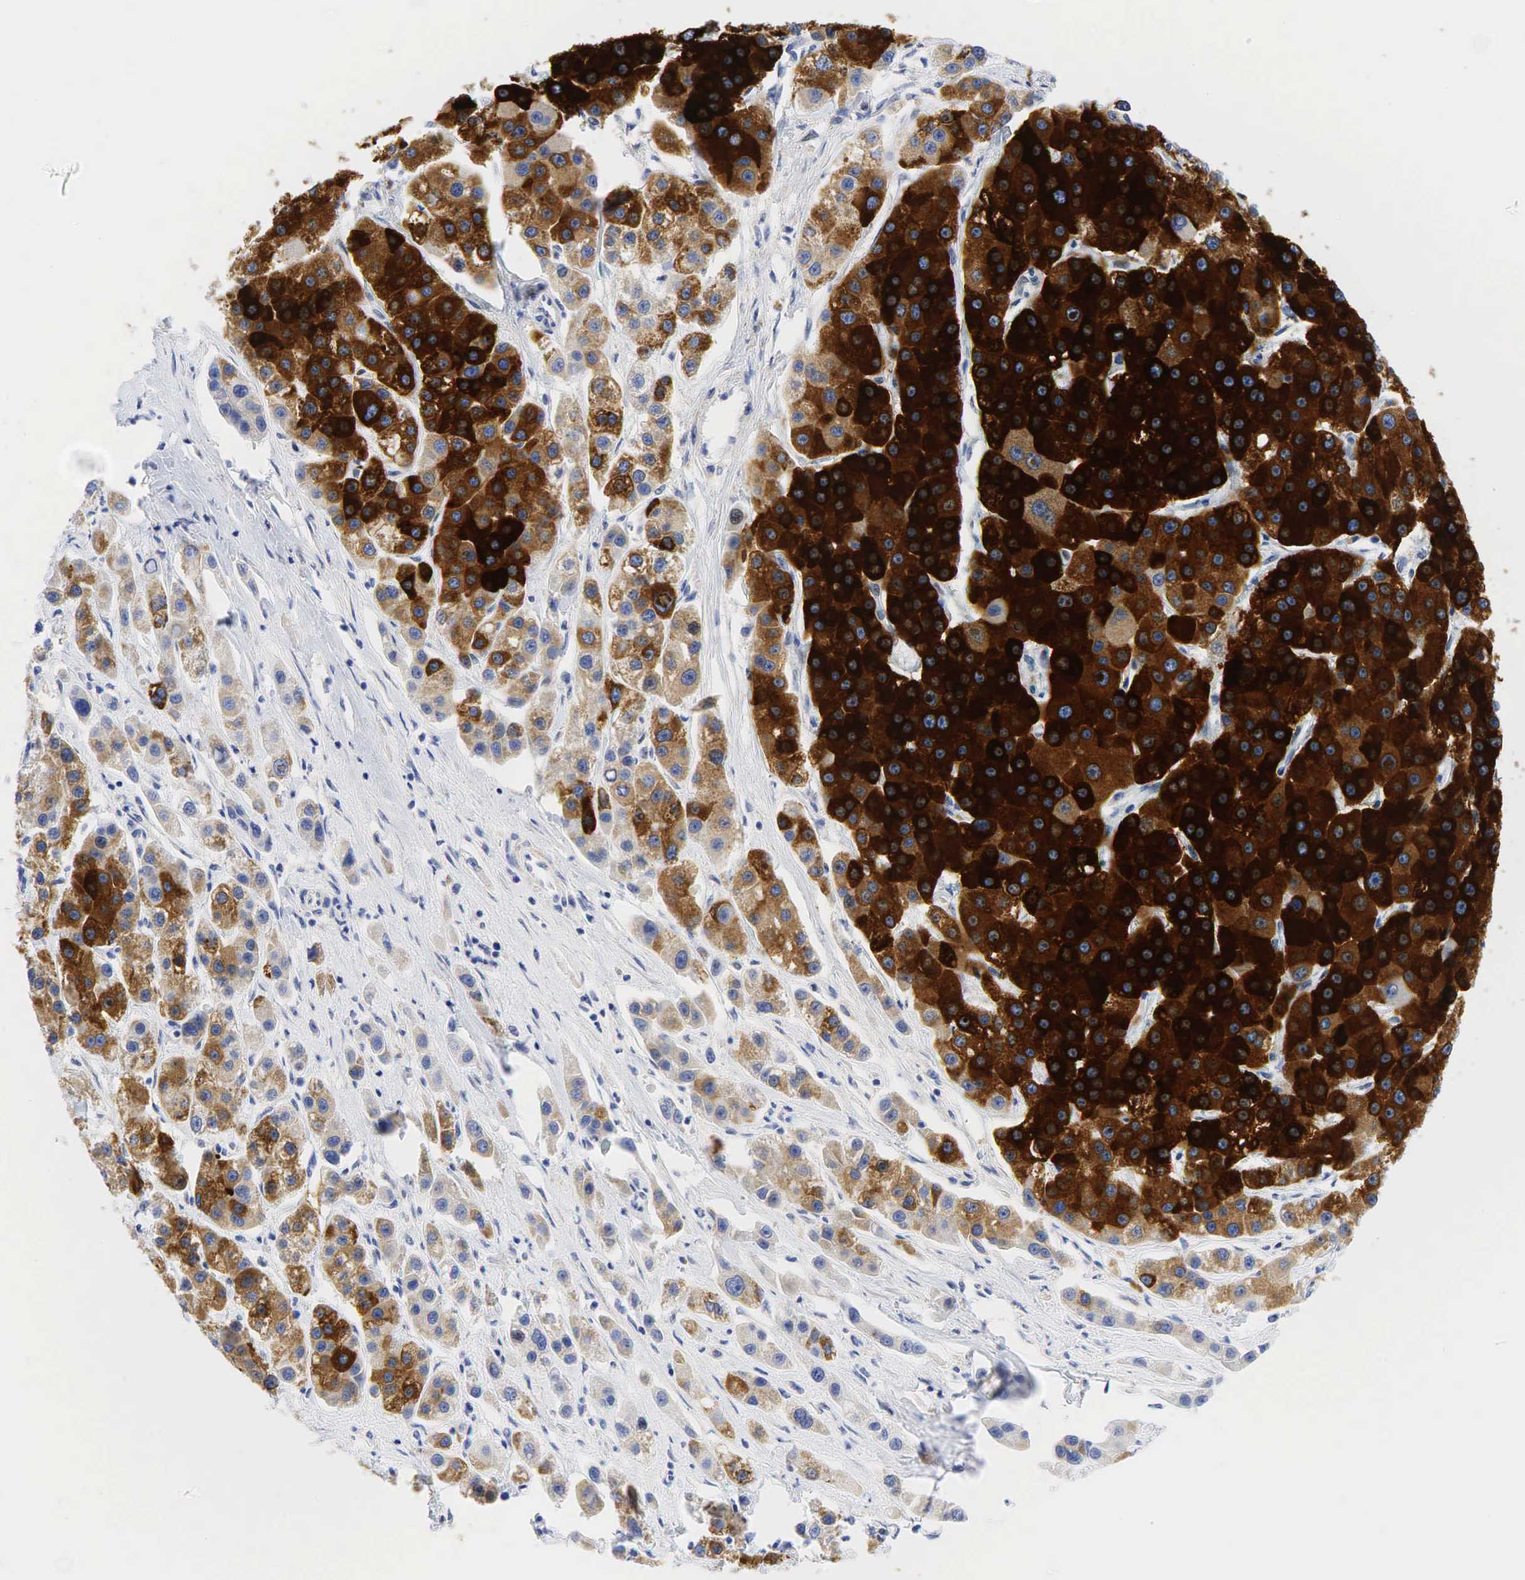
{"staining": {"intensity": "strong", "quantity": "25%-75%", "location": "cytoplasmic/membranous"}, "tissue": "liver cancer", "cell_type": "Tumor cells", "image_type": "cancer", "snomed": [{"axis": "morphology", "description": "Carcinoma, Hepatocellular, NOS"}, {"axis": "topography", "description": "Liver"}], "caption": "IHC (DAB) staining of liver cancer (hepatocellular carcinoma) reveals strong cytoplasmic/membranous protein staining in approximately 25%-75% of tumor cells. The staining was performed using DAB to visualize the protein expression in brown, while the nuclei were stained in blue with hematoxylin (Magnification: 20x).", "gene": "CCND1", "patient": {"sex": "female", "age": 85}}